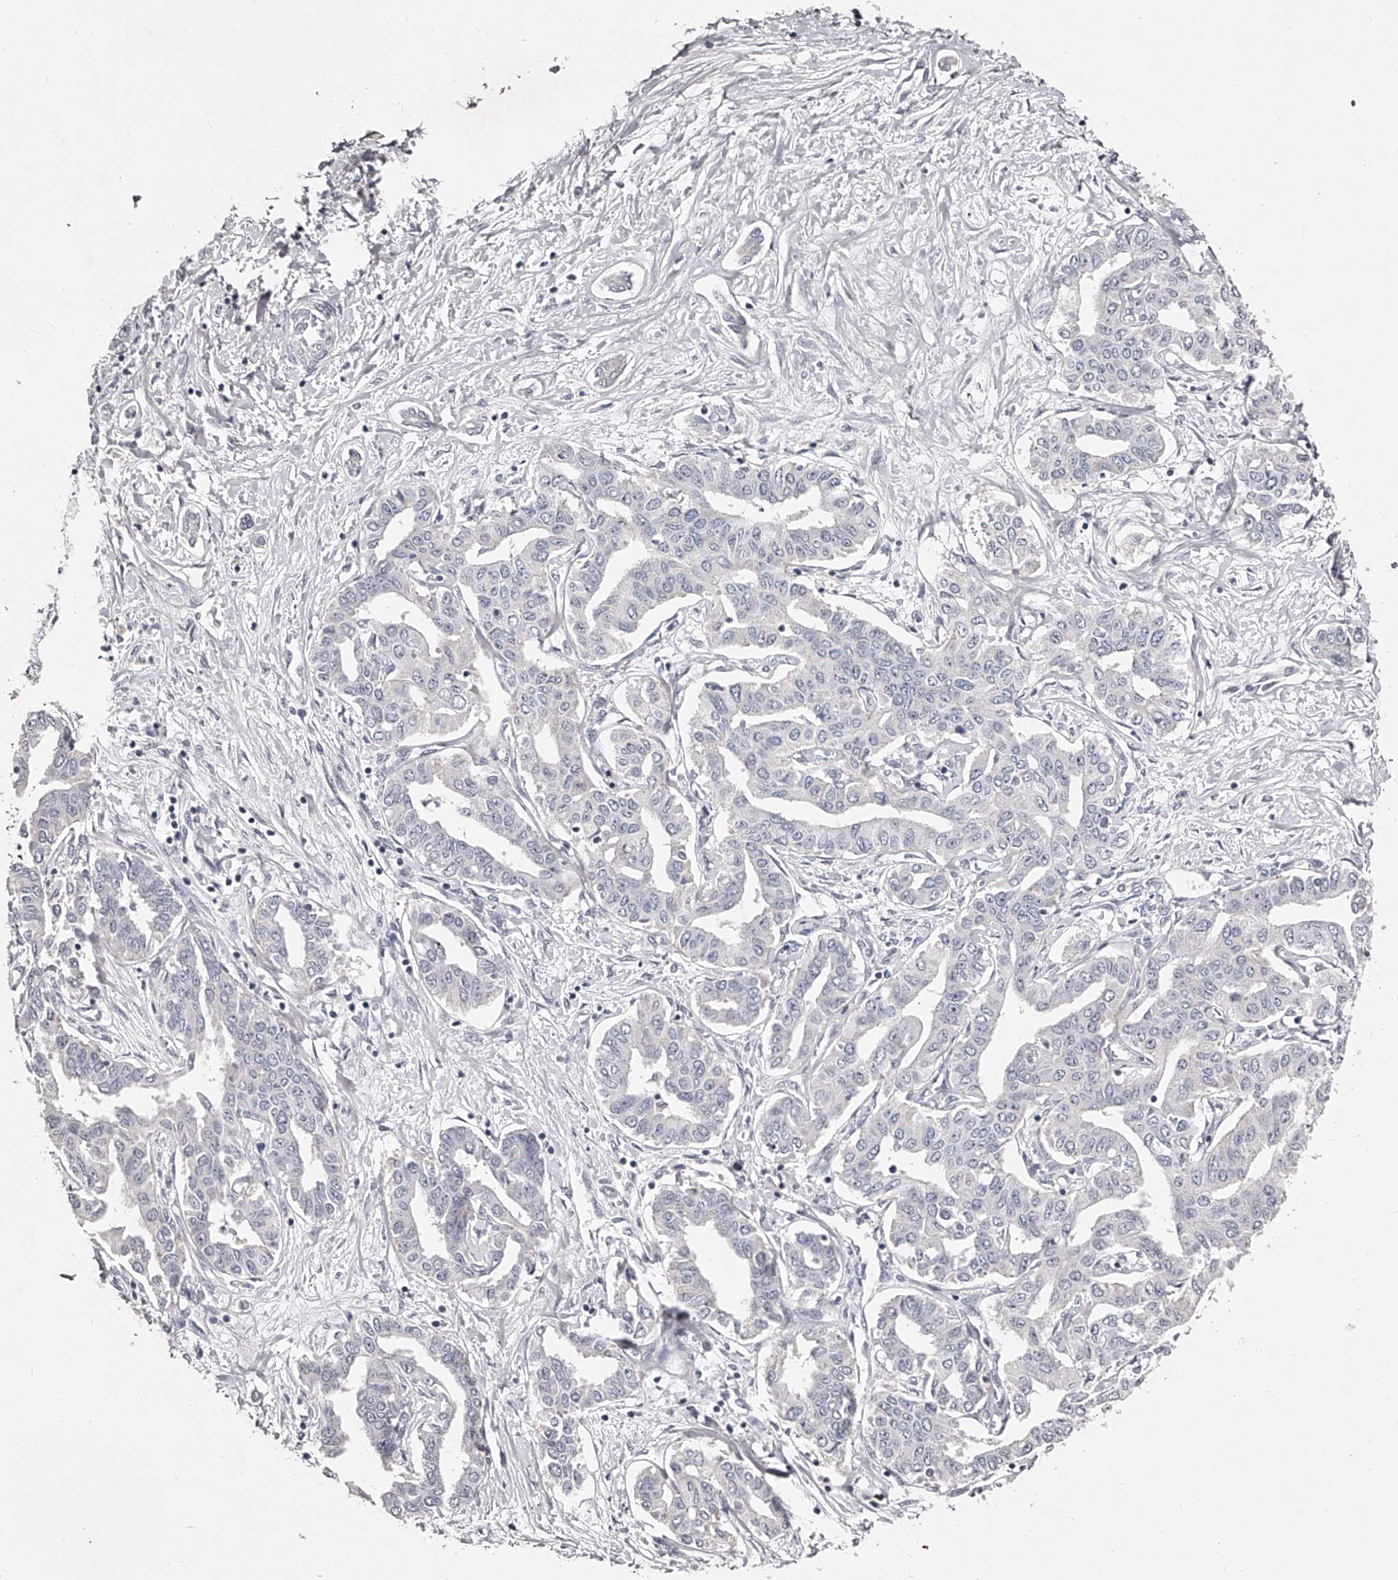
{"staining": {"intensity": "negative", "quantity": "none", "location": "none"}, "tissue": "liver cancer", "cell_type": "Tumor cells", "image_type": "cancer", "snomed": [{"axis": "morphology", "description": "Cholangiocarcinoma"}, {"axis": "topography", "description": "Liver"}], "caption": "Immunohistochemistry (IHC) photomicrograph of human liver cholangiocarcinoma stained for a protein (brown), which shows no staining in tumor cells.", "gene": "NT5DC1", "patient": {"sex": "male", "age": 59}}